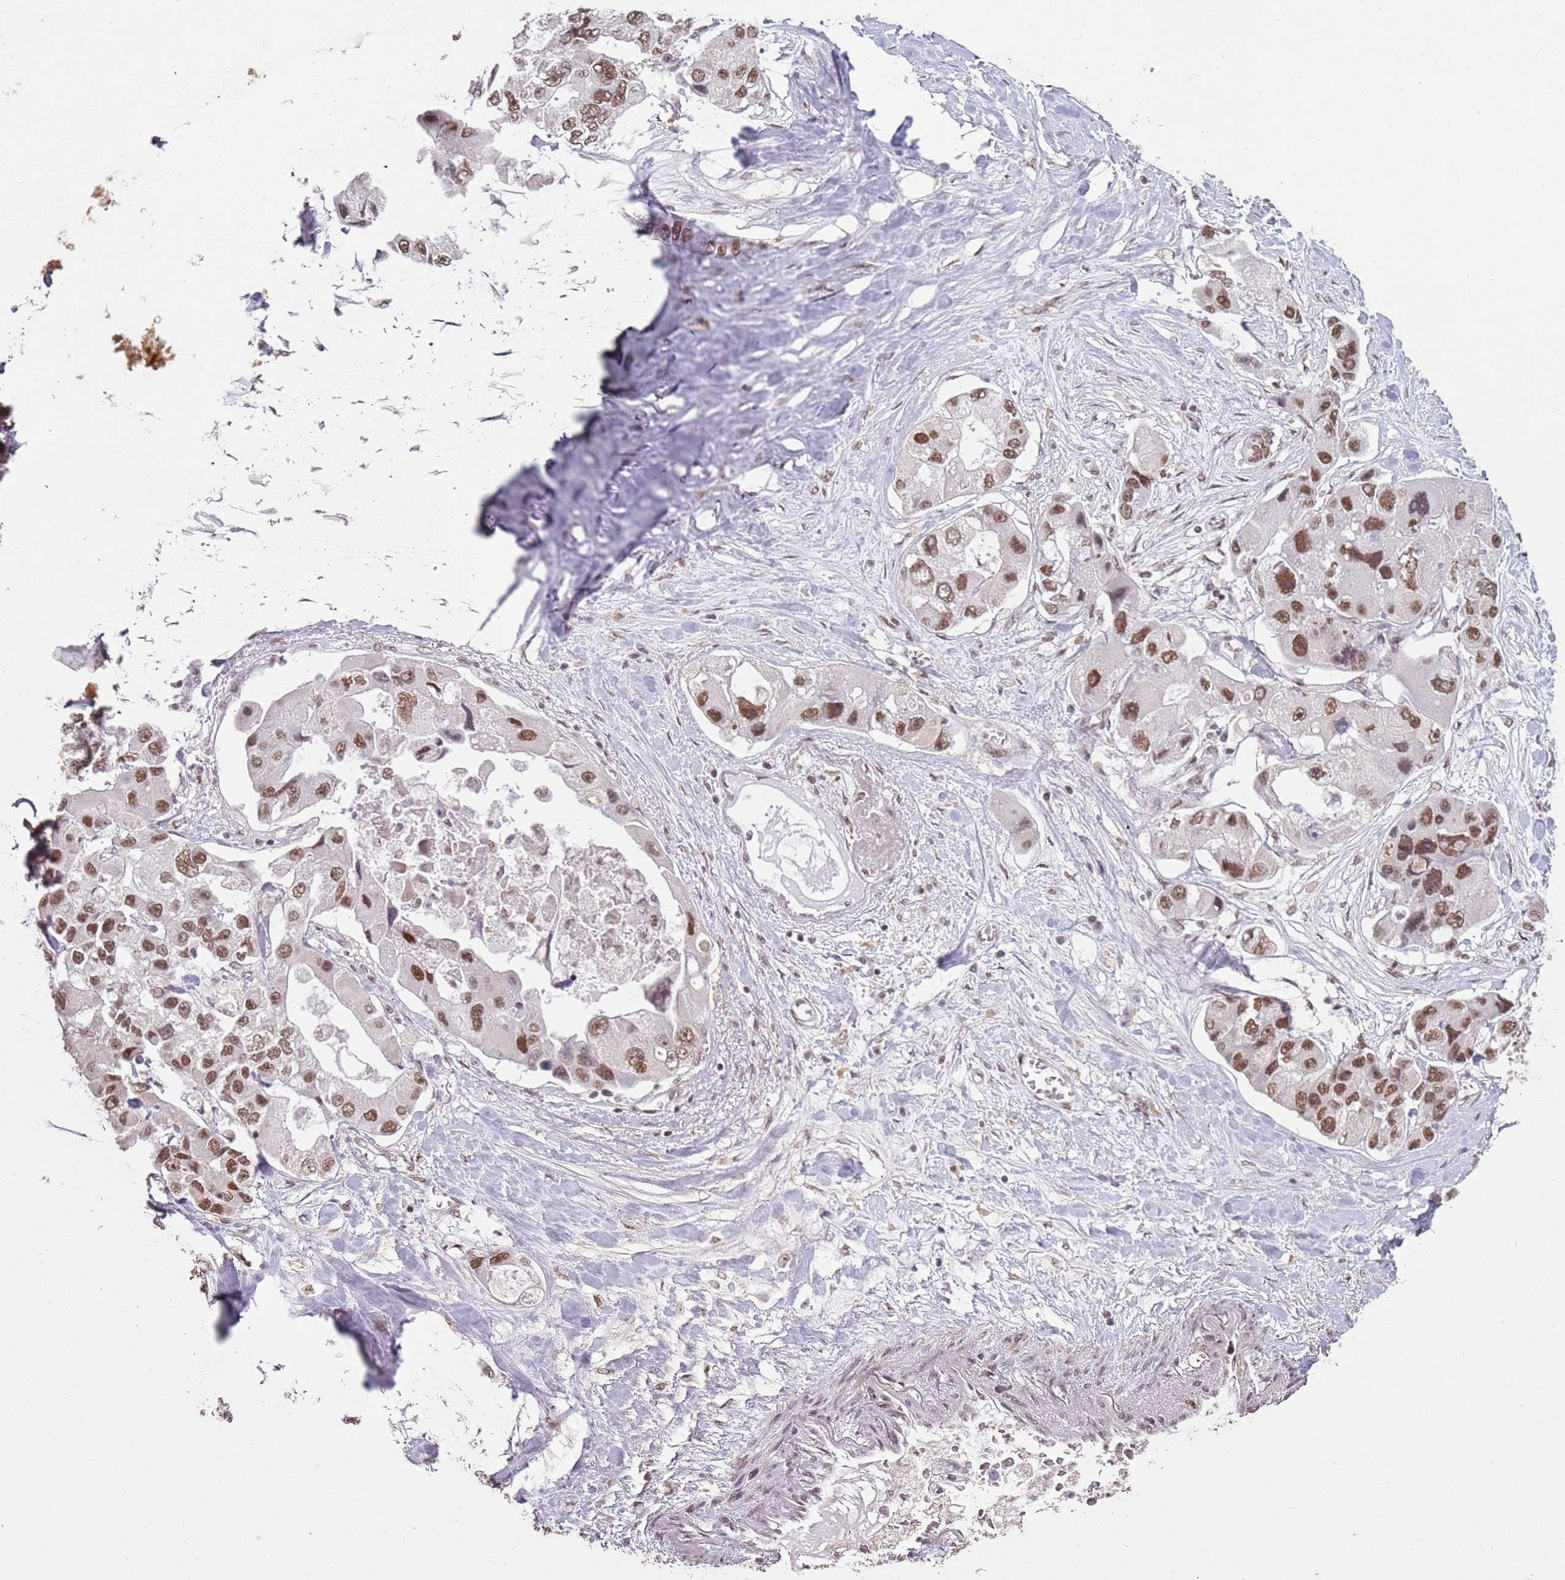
{"staining": {"intensity": "moderate", "quantity": ">75%", "location": "nuclear"}, "tissue": "lung cancer", "cell_type": "Tumor cells", "image_type": "cancer", "snomed": [{"axis": "morphology", "description": "Adenocarcinoma, NOS"}, {"axis": "topography", "description": "Lung"}], "caption": "This is a micrograph of immunohistochemistry staining of lung adenocarcinoma, which shows moderate expression in the nuclear of tumor cells.", "gene": "ARL14EP", "patient": {"sex": "female", "age": 54}}